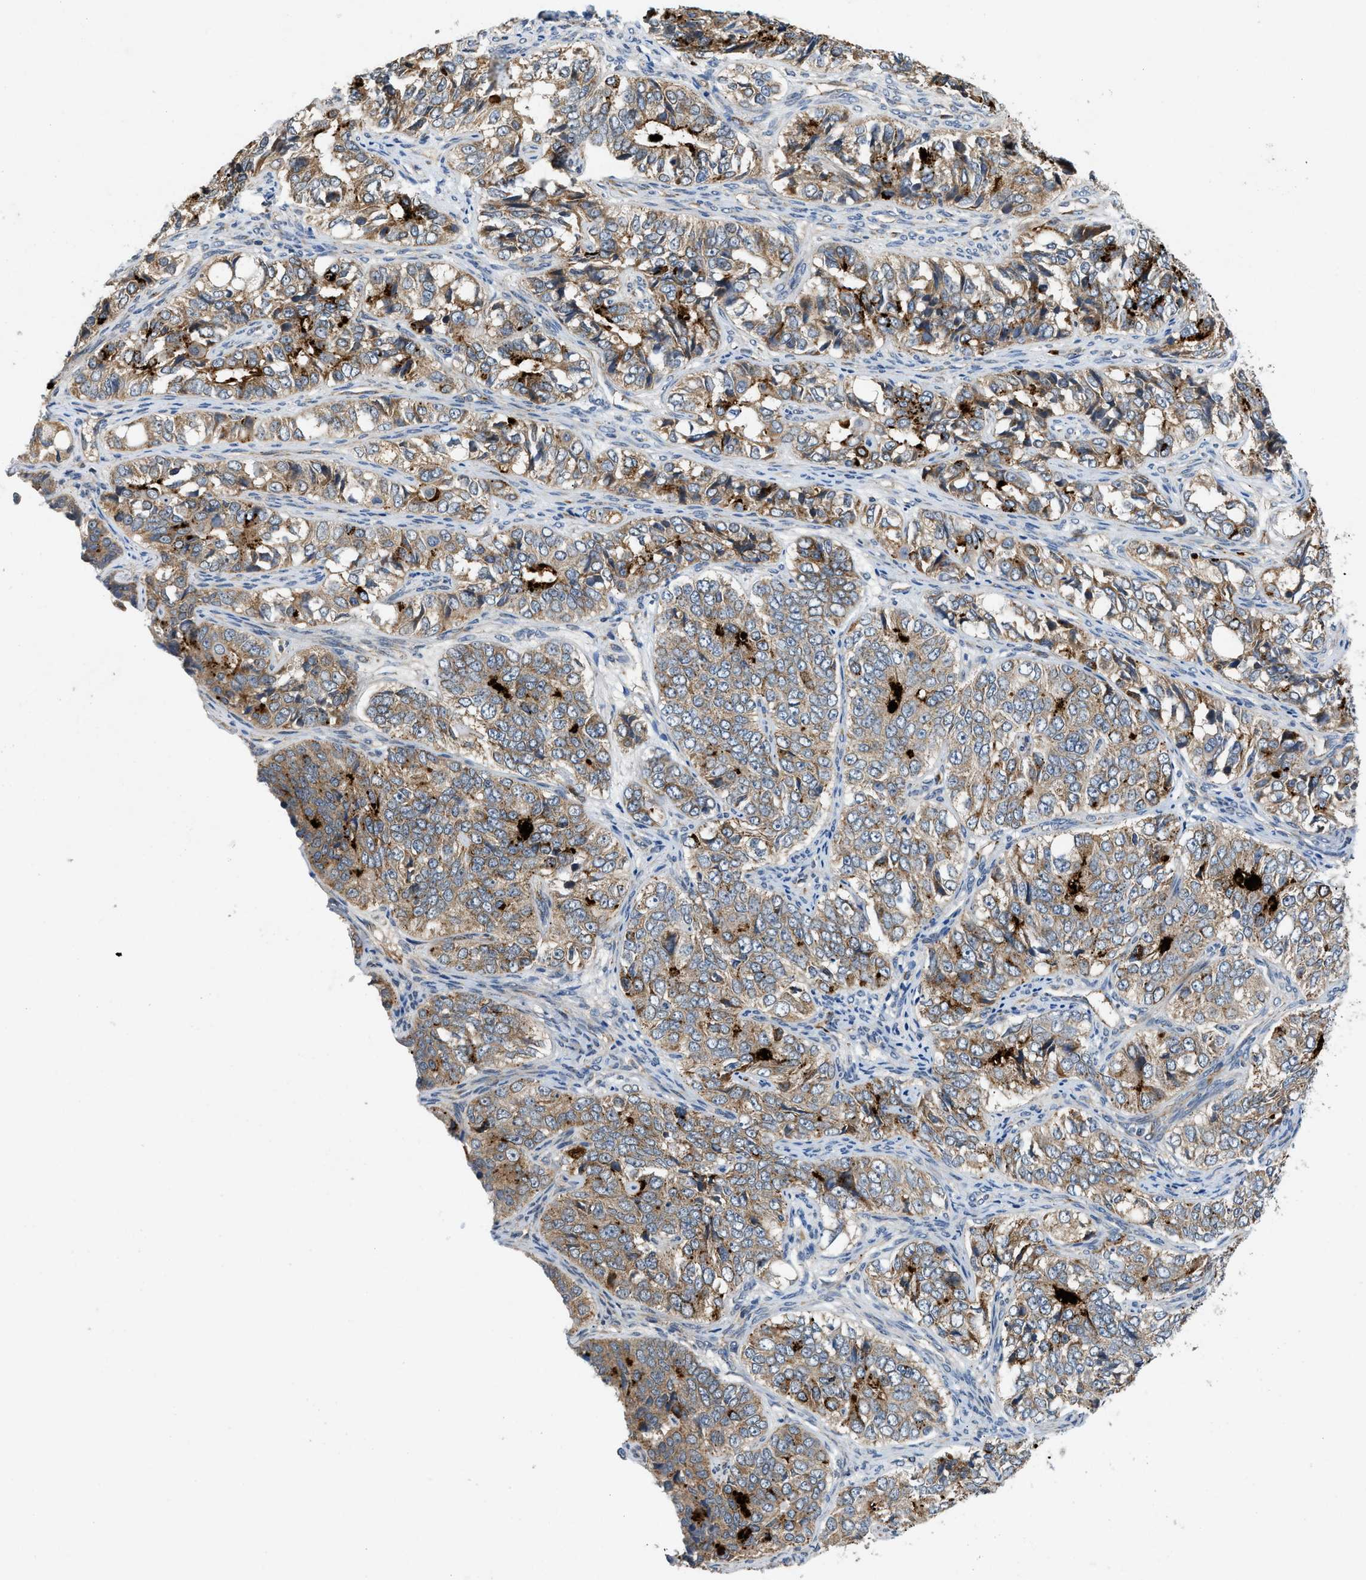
{"staining": {"intensity": "moderate", "quantity": "25%-75%", "location": "cytoplasmic/membranous"}, "tissue": "ovarian cancer", "cell_type": "Tumor cells", "image_type": "cancer", "snomed": [{"axis": "morphology", "description": "Carcinoma, endometroid"}, {"axis": "topography", "description": "Ovary"}], "caption": "Human ovarian cancer (endometroid carcinoma) stained with a brown dye reveals moderate cytoplasmic/membranous positive expression in about 25%-75% of tumor cells.", "gene": "ZNF599", "patient": {"sex": "female", "age": 51}}